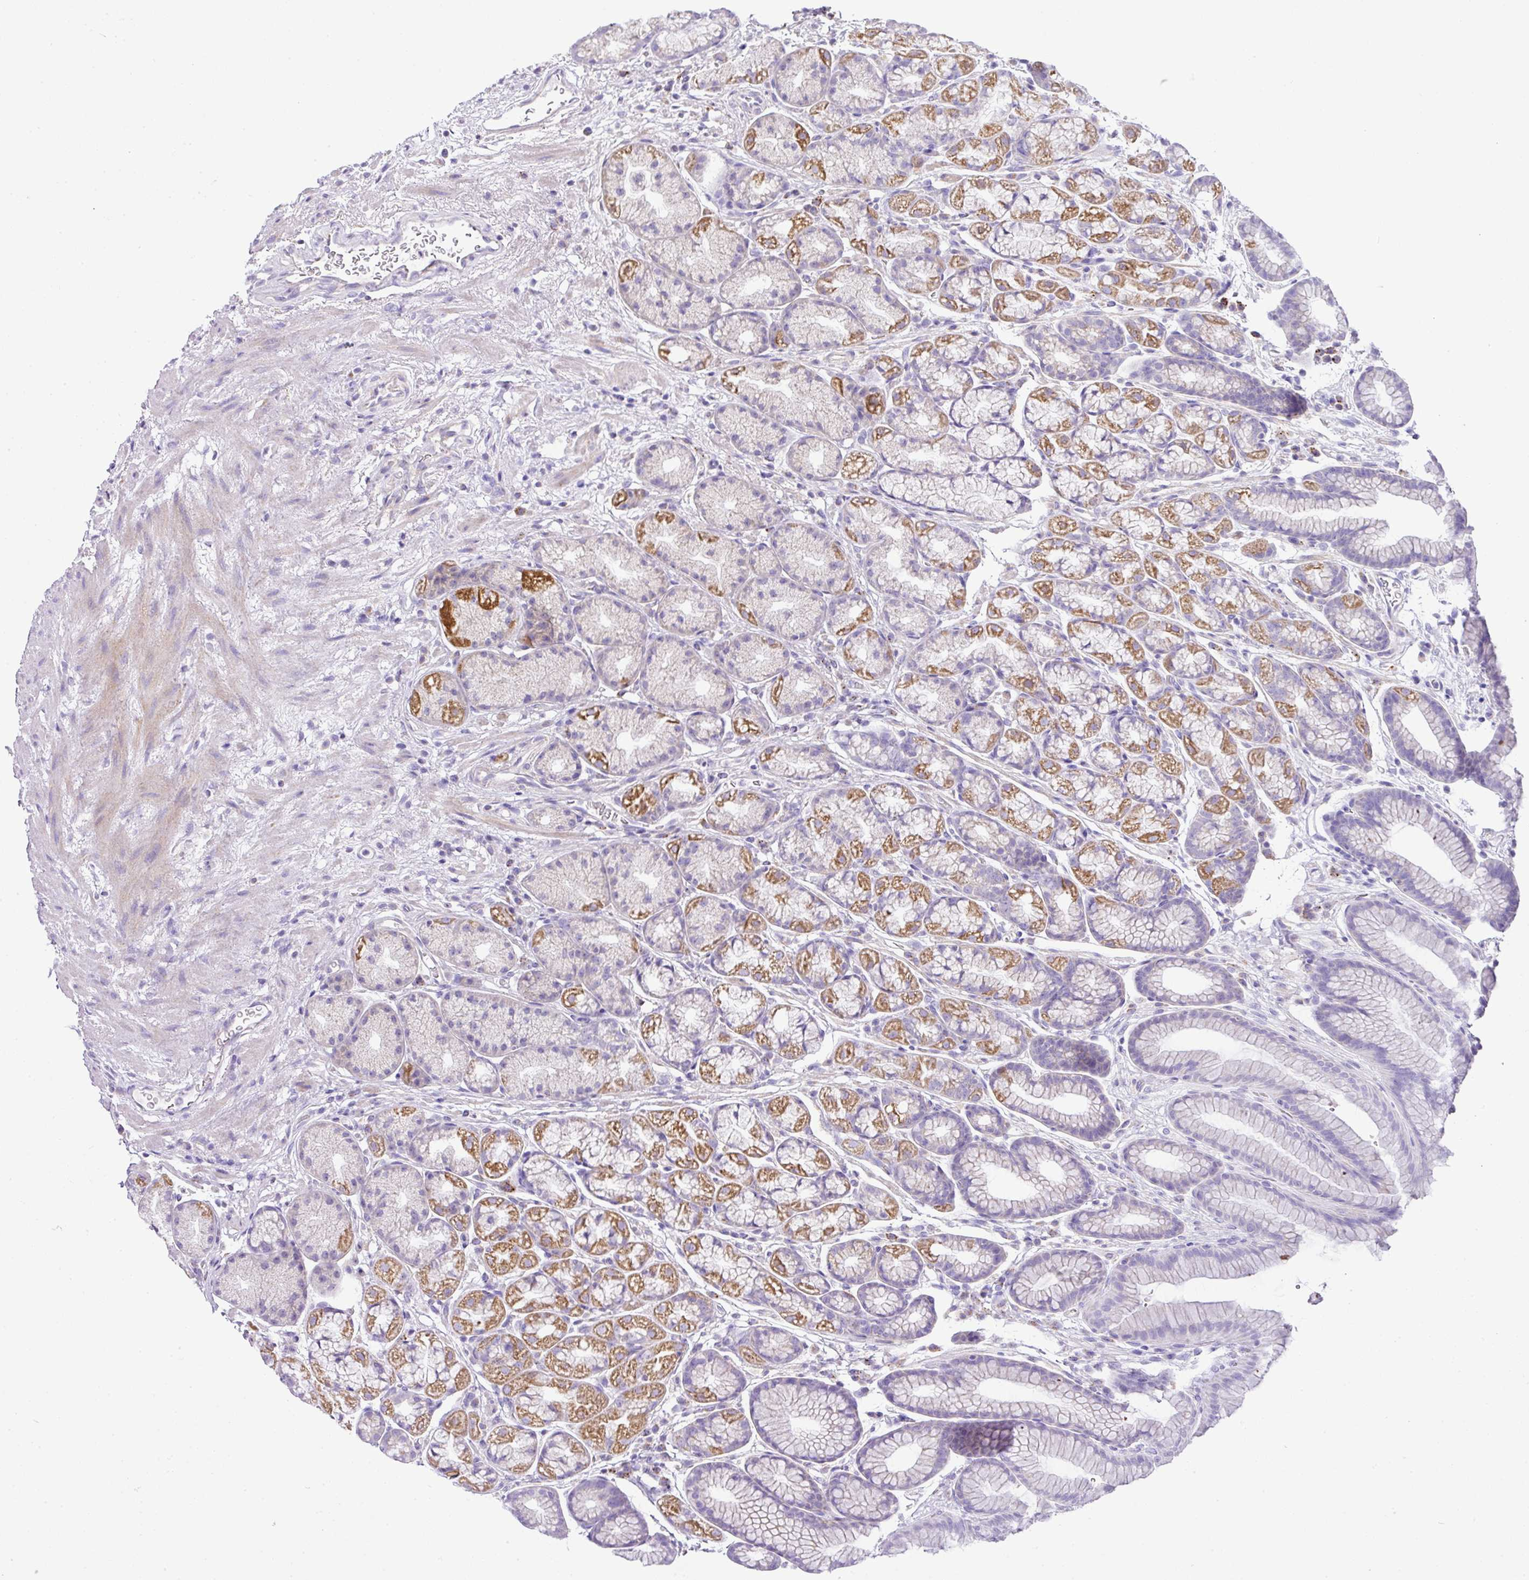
{"staining": {"intensity": "moderate", "quantity": "25%-75%", "location": "cytoplasmic/membranous"}, "tissue": "stomach", "cell_type": "Glandular cells", "image_type": "normal", "snomed": [{"axis": "morphology", "description": "Normal tissue, NOS"}, {"axis": "topography", "description": "Stomach, lower"}], "caption": "An immunohistochemistry micrograph of unremarkable tissue is shown. Protein staining in brown highlights moderate cytoplasmic/membranous positivity in stomach within glandular cells.", "gene": "PGAP4", "patient": {"sex": "male", "age": 67}}